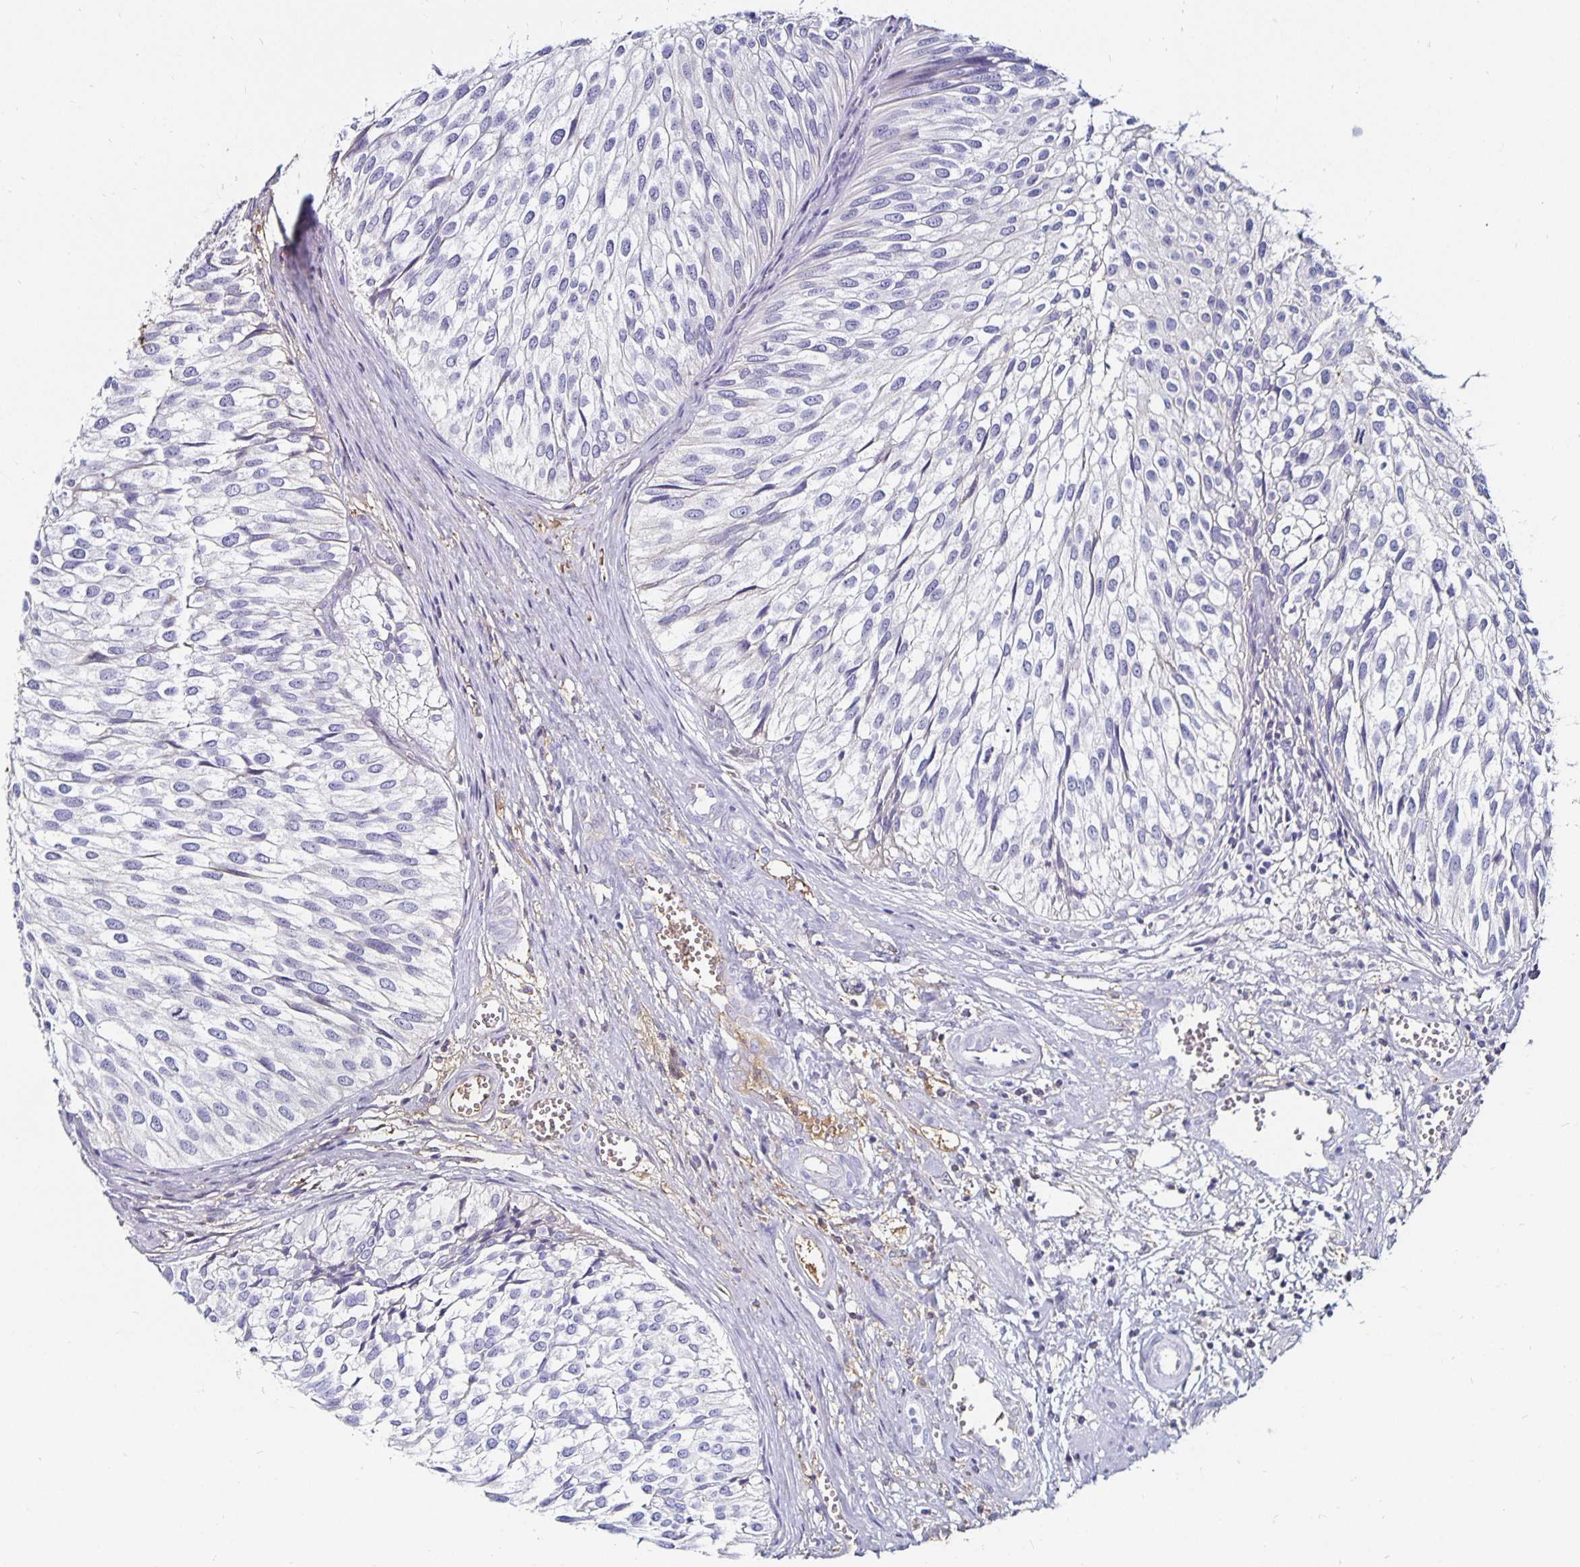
{"staining": {"intensity": "negative", "quantity": "none", "location": "none"}, "tissue": "urothelial cancer", "cell_type": "Tumor cells", "image_type": "cancer", "snomed": [{"axis": "morphology", "description": "Urothelial carcinoma, Low grade"}, {"axis": "topography", "description": "Urinary bladder"}], "caption": "The image exhibits no staining of tumor cells in urothelial carcinoma (low-grade). (Immunohistochemistry, brightfield microscopy, high magnification).", "gene": "TTR", "patient": {"sex": "male", "age": 91}}